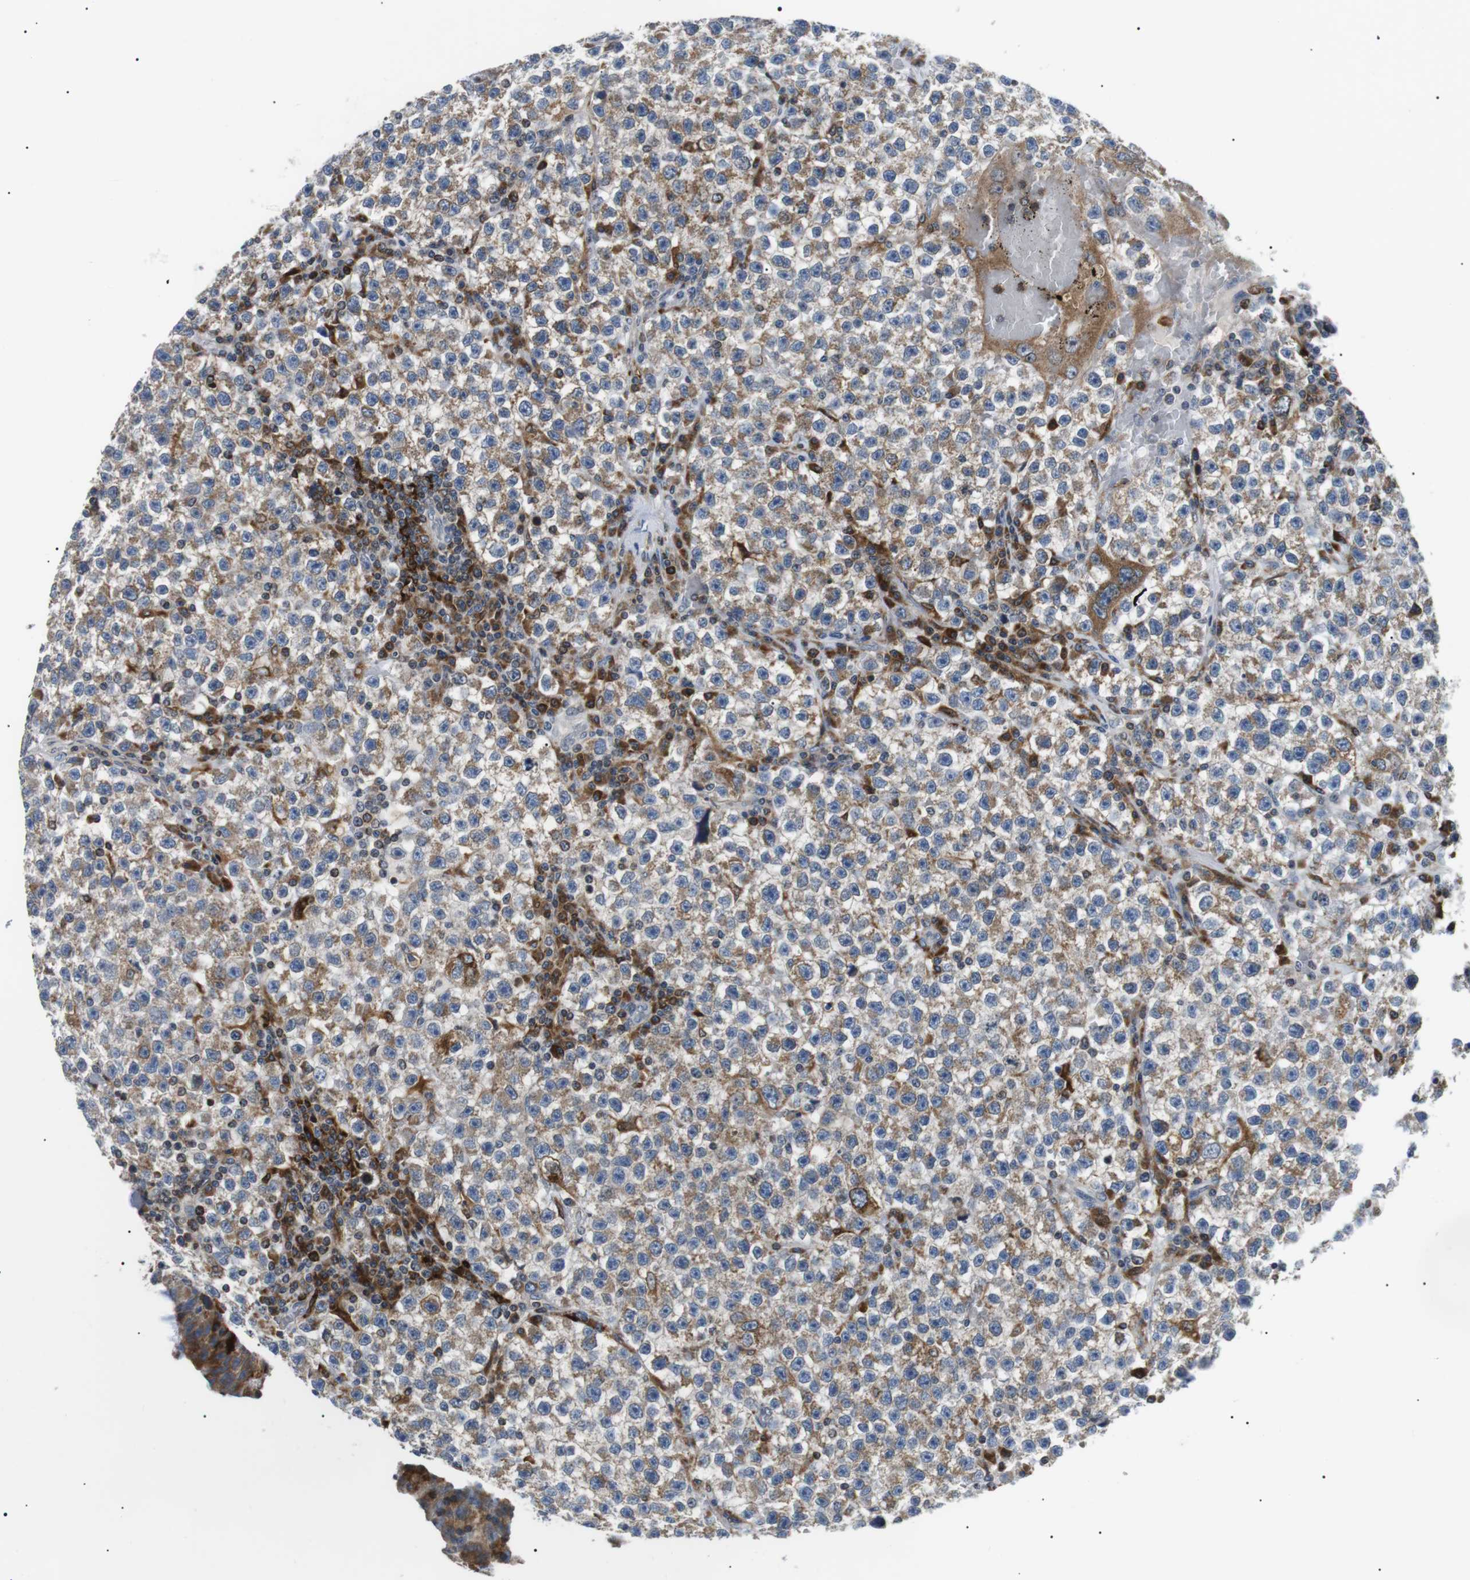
{"staining": {"intensity": "weak", "quantity": ">75%", "location": "cytoplasmic/membranous"}, "tissue": "testis cancer", "cell_type": "Tumor cells", "image_type": "cancer", "snomed": [{"axis": "morphology", "description": "Seminoma, NOS"}, {"axis": "topography", "description": "Testis"}], "caption": "Immunohistochemistry image of neoplastic tissue: seminoma (testis) stained using IHC shows low levels of weak protein expression localized specifically in the cytoplasmic/membranous of tumor cells, appearing as a cytoplasmic/membranous brown color.", "gene": "RAB9A", "patient": {"sex": "male", "age": 22}}